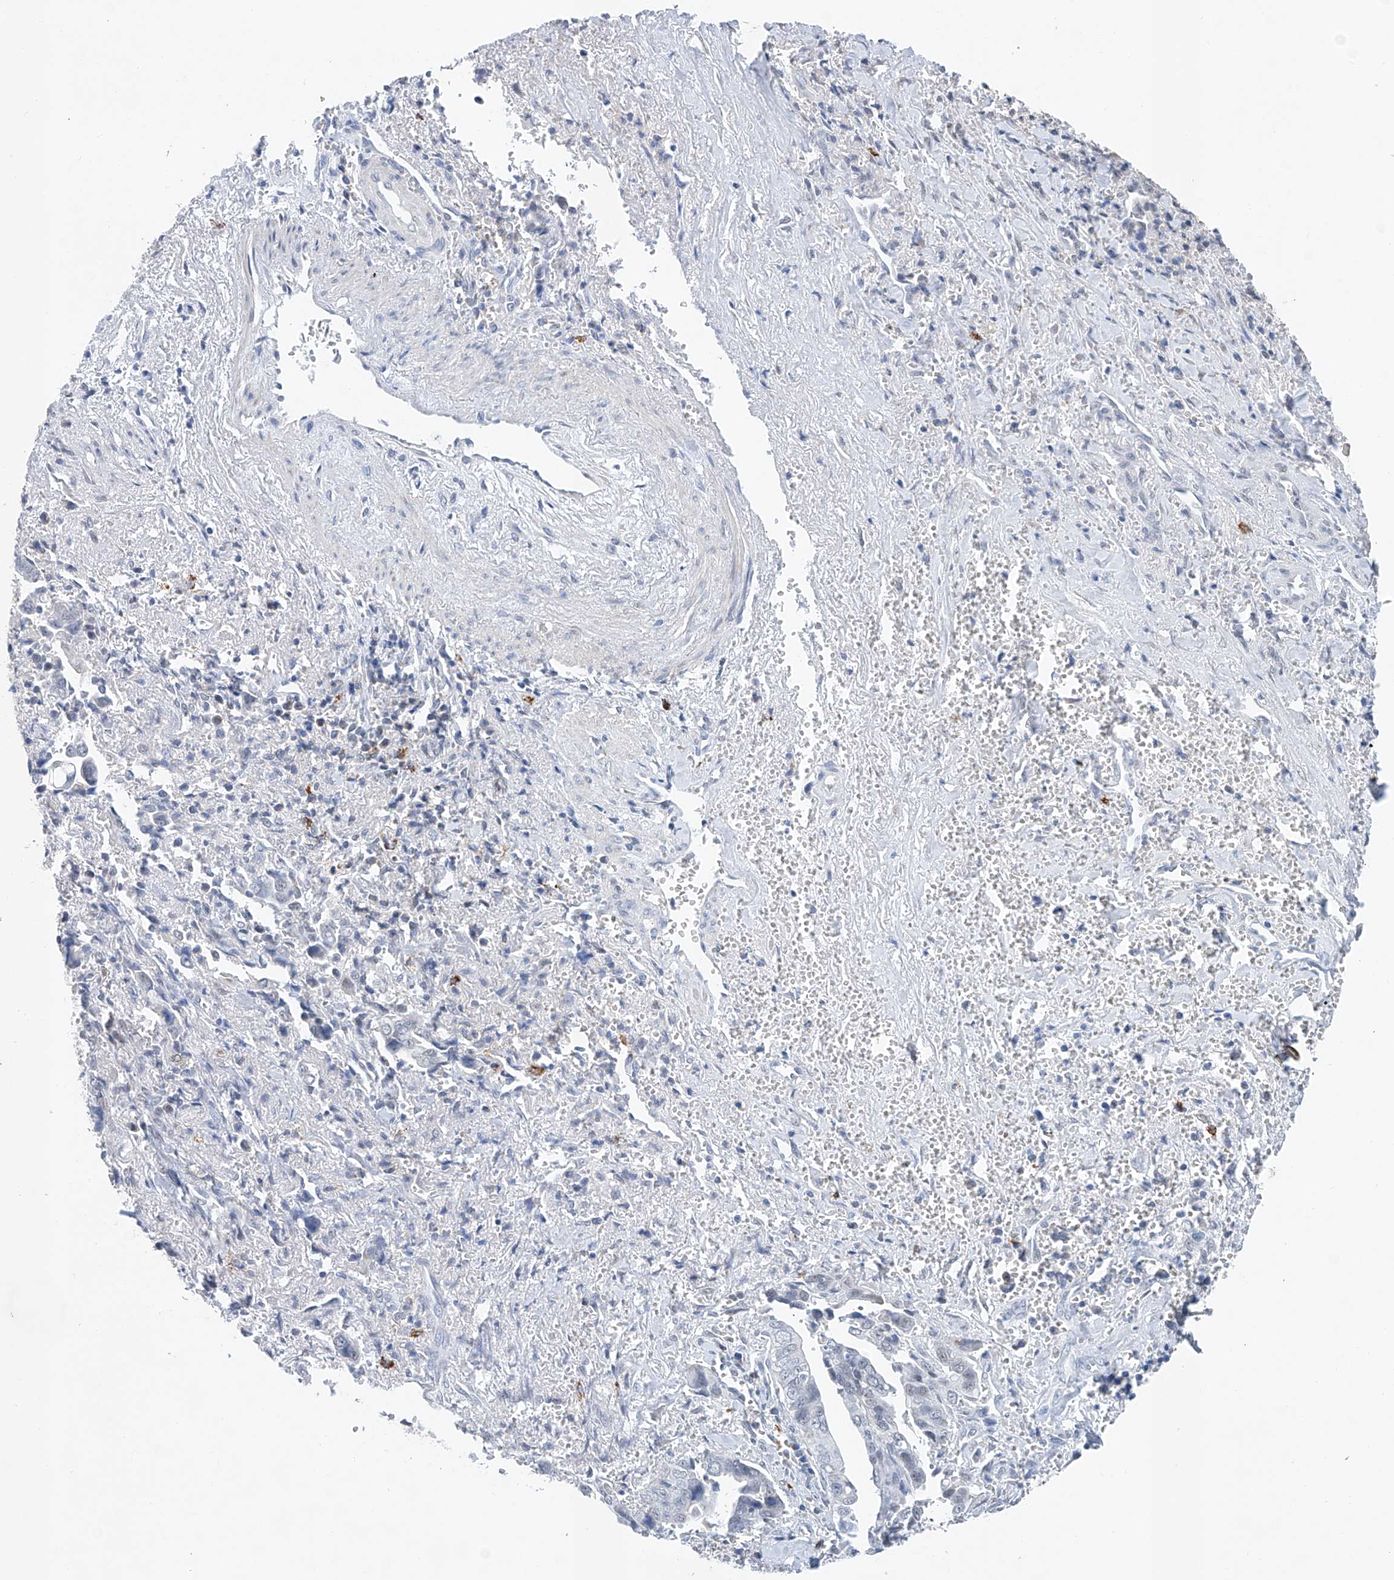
{"staining": {"intensity": "negative", "quantity": "none", "location": "none"}, "tissue": "liver cancer", "cell_type": "Tumor cells", "image_type": "cancer", "snomed": [{"axis": "morphology", "description": "Cholangiocarcinoma"}, {"axis": "topography", "description": "Liver"}], "caption": "An image of liver cancer (cholangiocarcinoma) stained for a protein exhibits no brown staining in tumor cells.", "gene": "KLF15", "patient": {"sex": "female", "age": 79}}